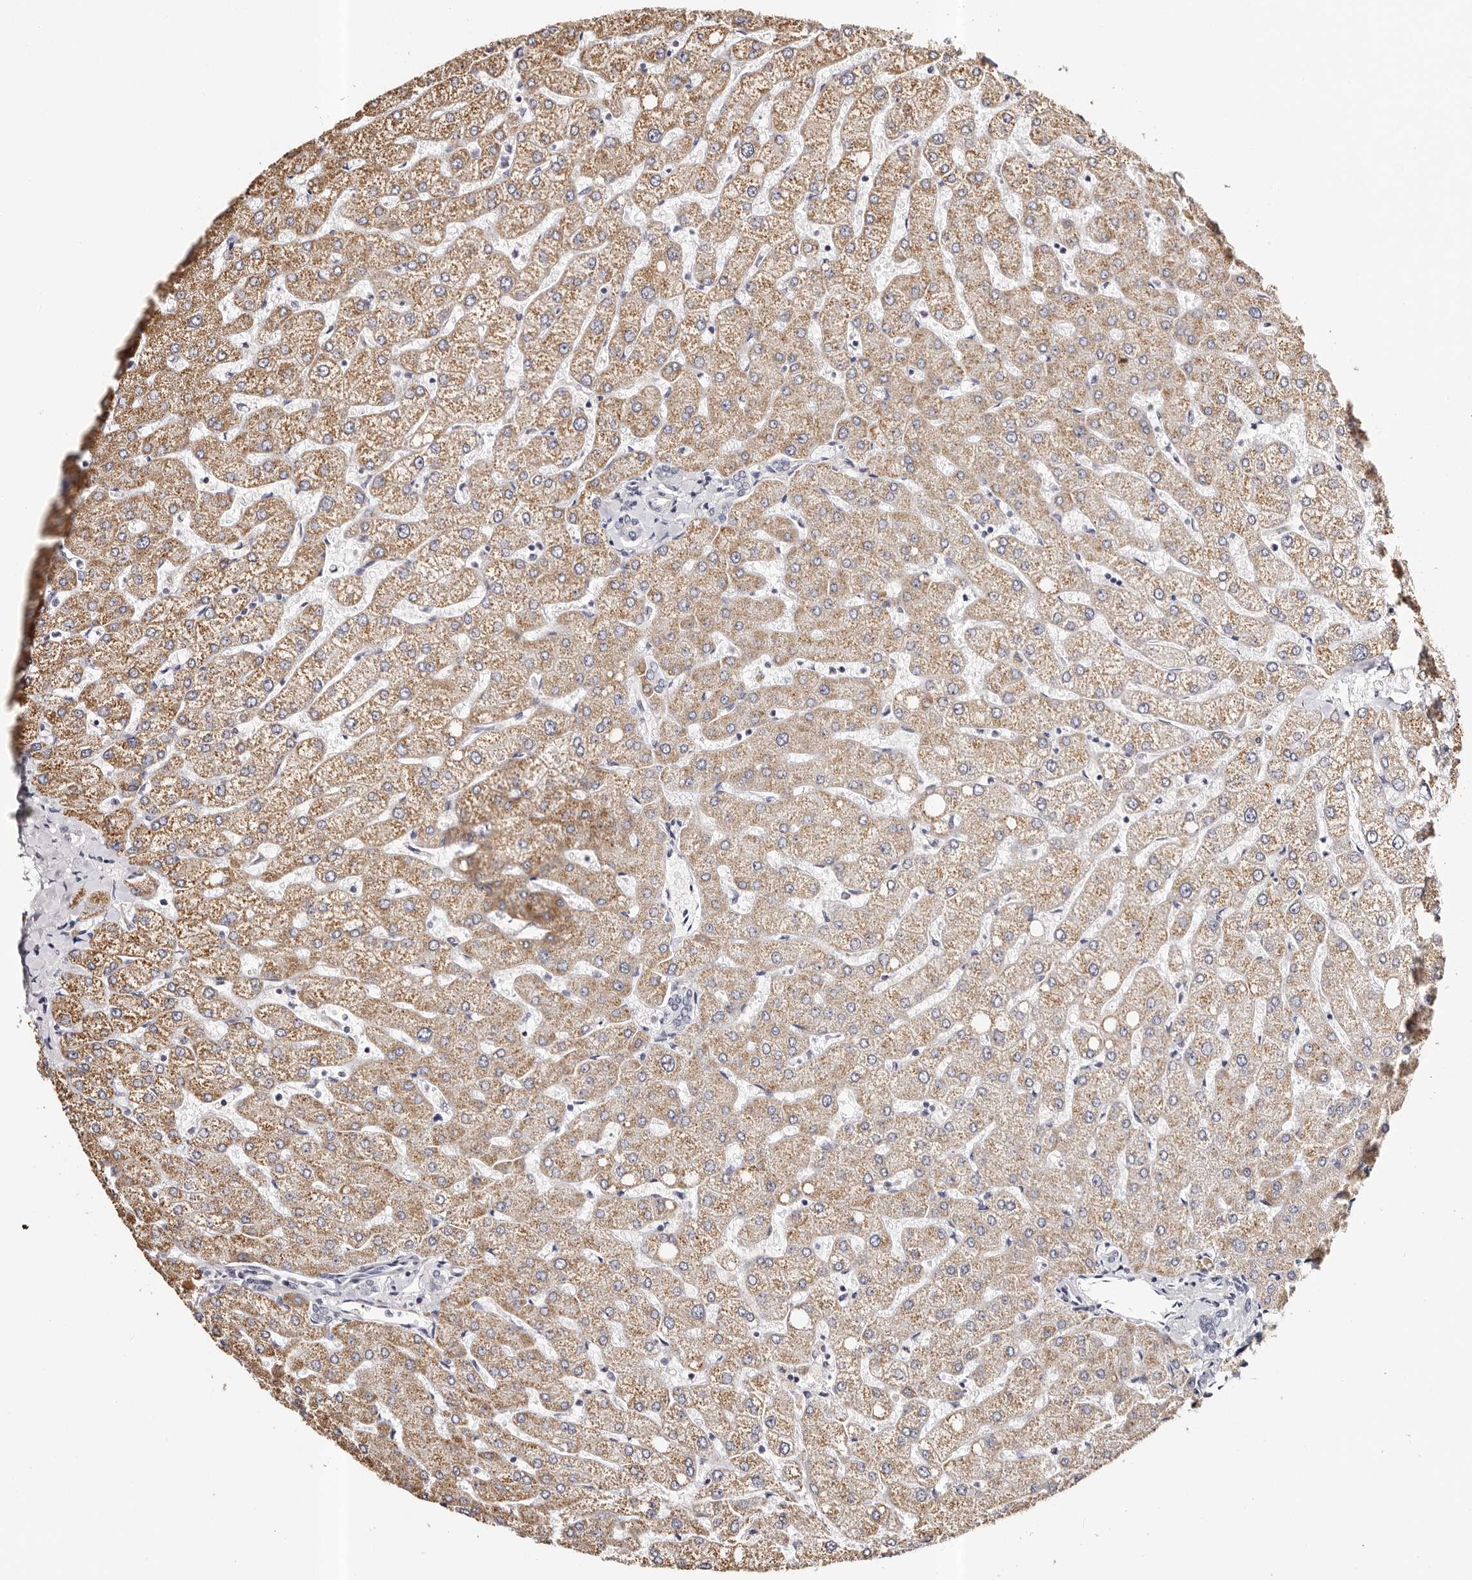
{"staining": {"intensity": "negative", "quantity": "none", "location": "none"}, "tissue": "liver", "cell_type": "Cholangiocytes", "image_type": "normal", "snomed": [{"axis": "morphology", "description": "Normal tissue, NOS"}, {"axis": "topography", "description": "Liver"}], "caption": "This is an immunohistochemistry (IHC) image of benign liver. There is no expression in cholangiocytes.", "gene": "ROM1", "patient": {"sex": "female", "age": 54}}